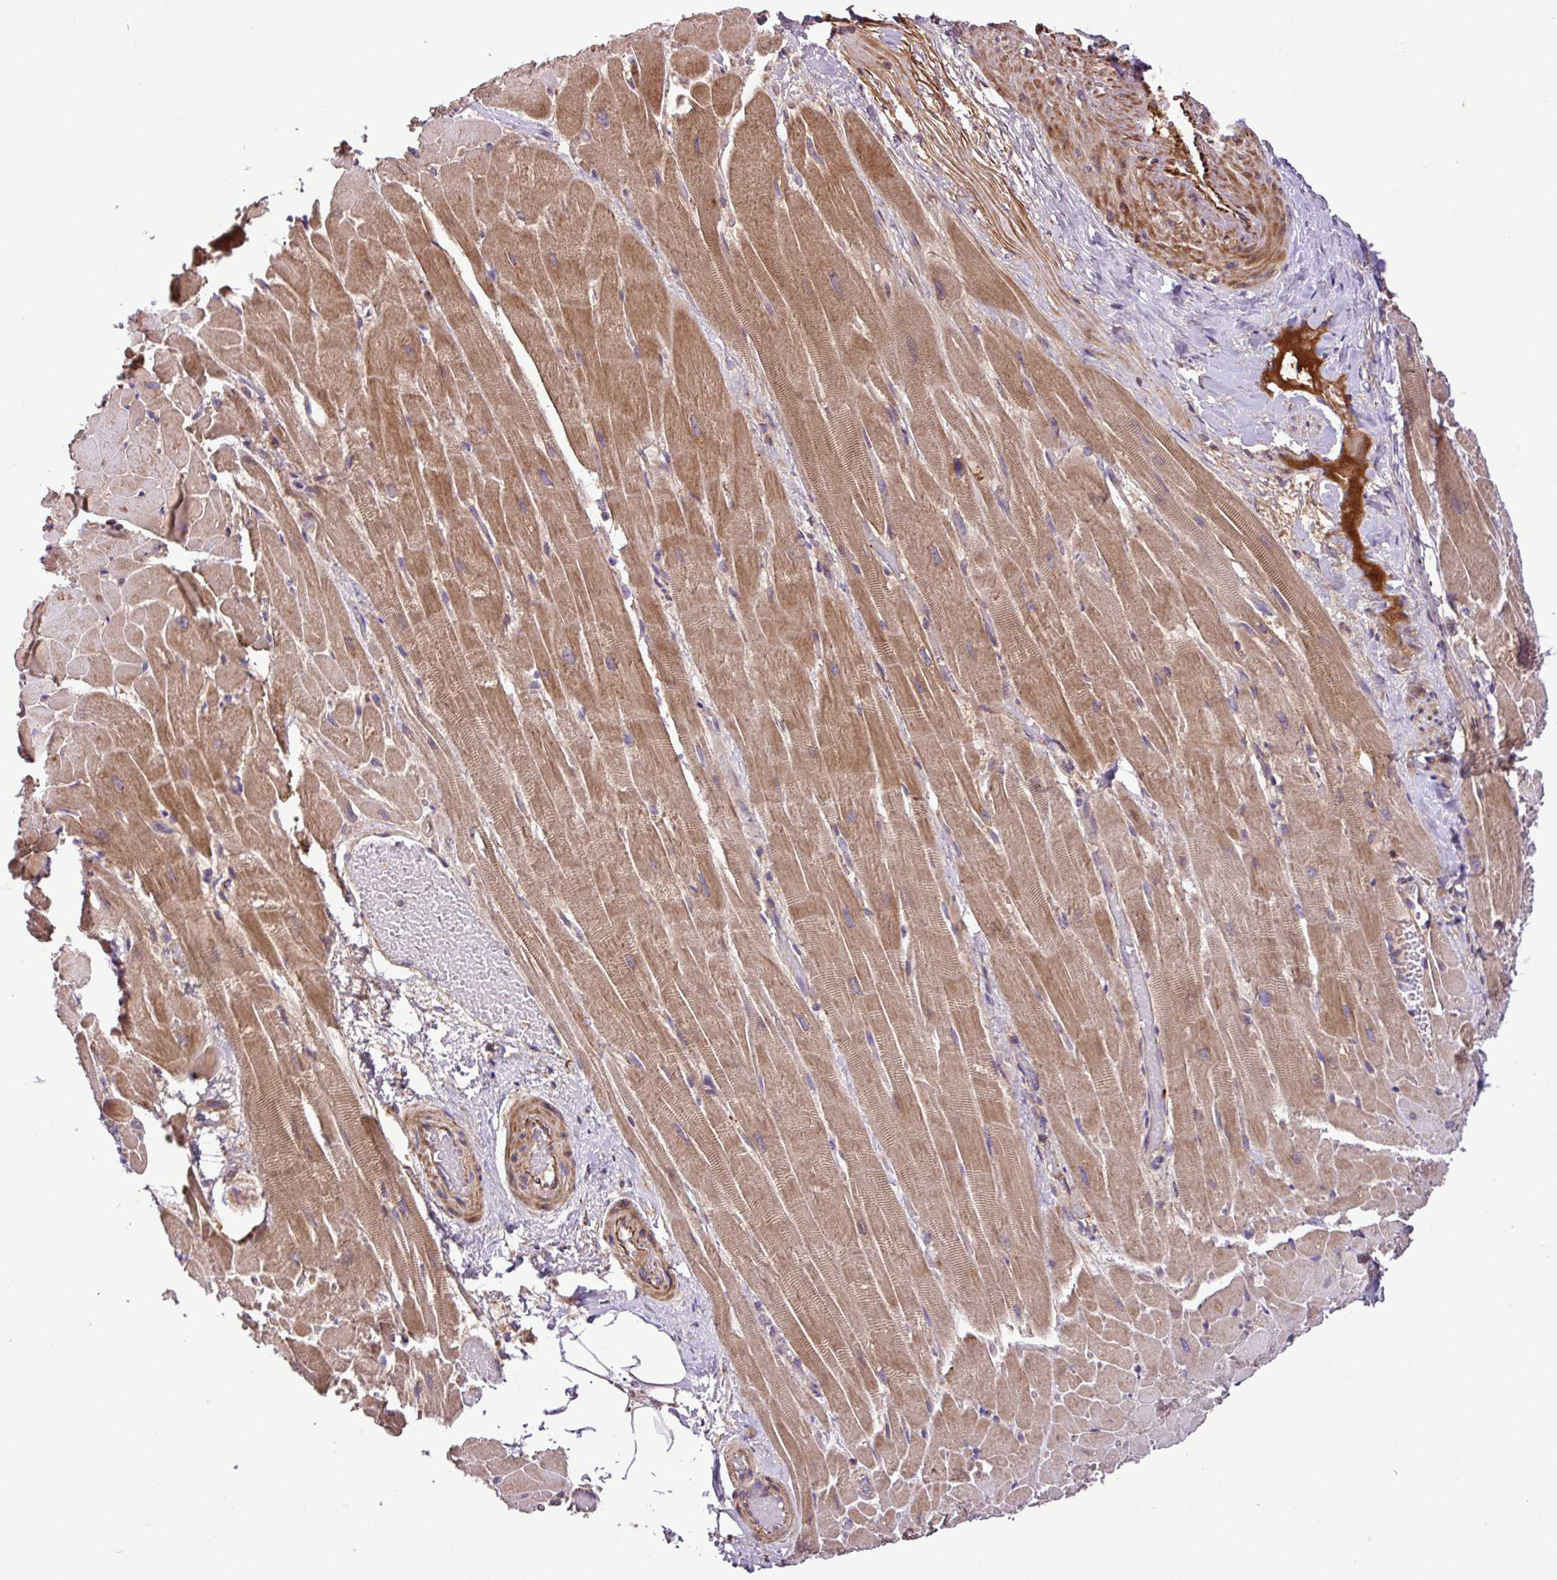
{"staining": {"intensity": "moderate", "quantity": ">75%", "location": "cytoplasmic/membranous"}, "tissue": "heart muscle", "cell_type": "Cardiomyocytes", "image_type": "normal", "snomed": [{"axis": "morphology", "description": "Normal tissue, NOS"}, {"axis": "topography", "description": "Heart"}], "caption": "A medium amount of moderate cytoplasmic/membranous expression is seen in approximately >75% of cardiomyocytes in unremarkable heart muscle. (brown staining indicates protein expression, while blue staining denotes nuclei).", "gene": "ZNF266", "patient": {"sex": "male", "age": 37}}